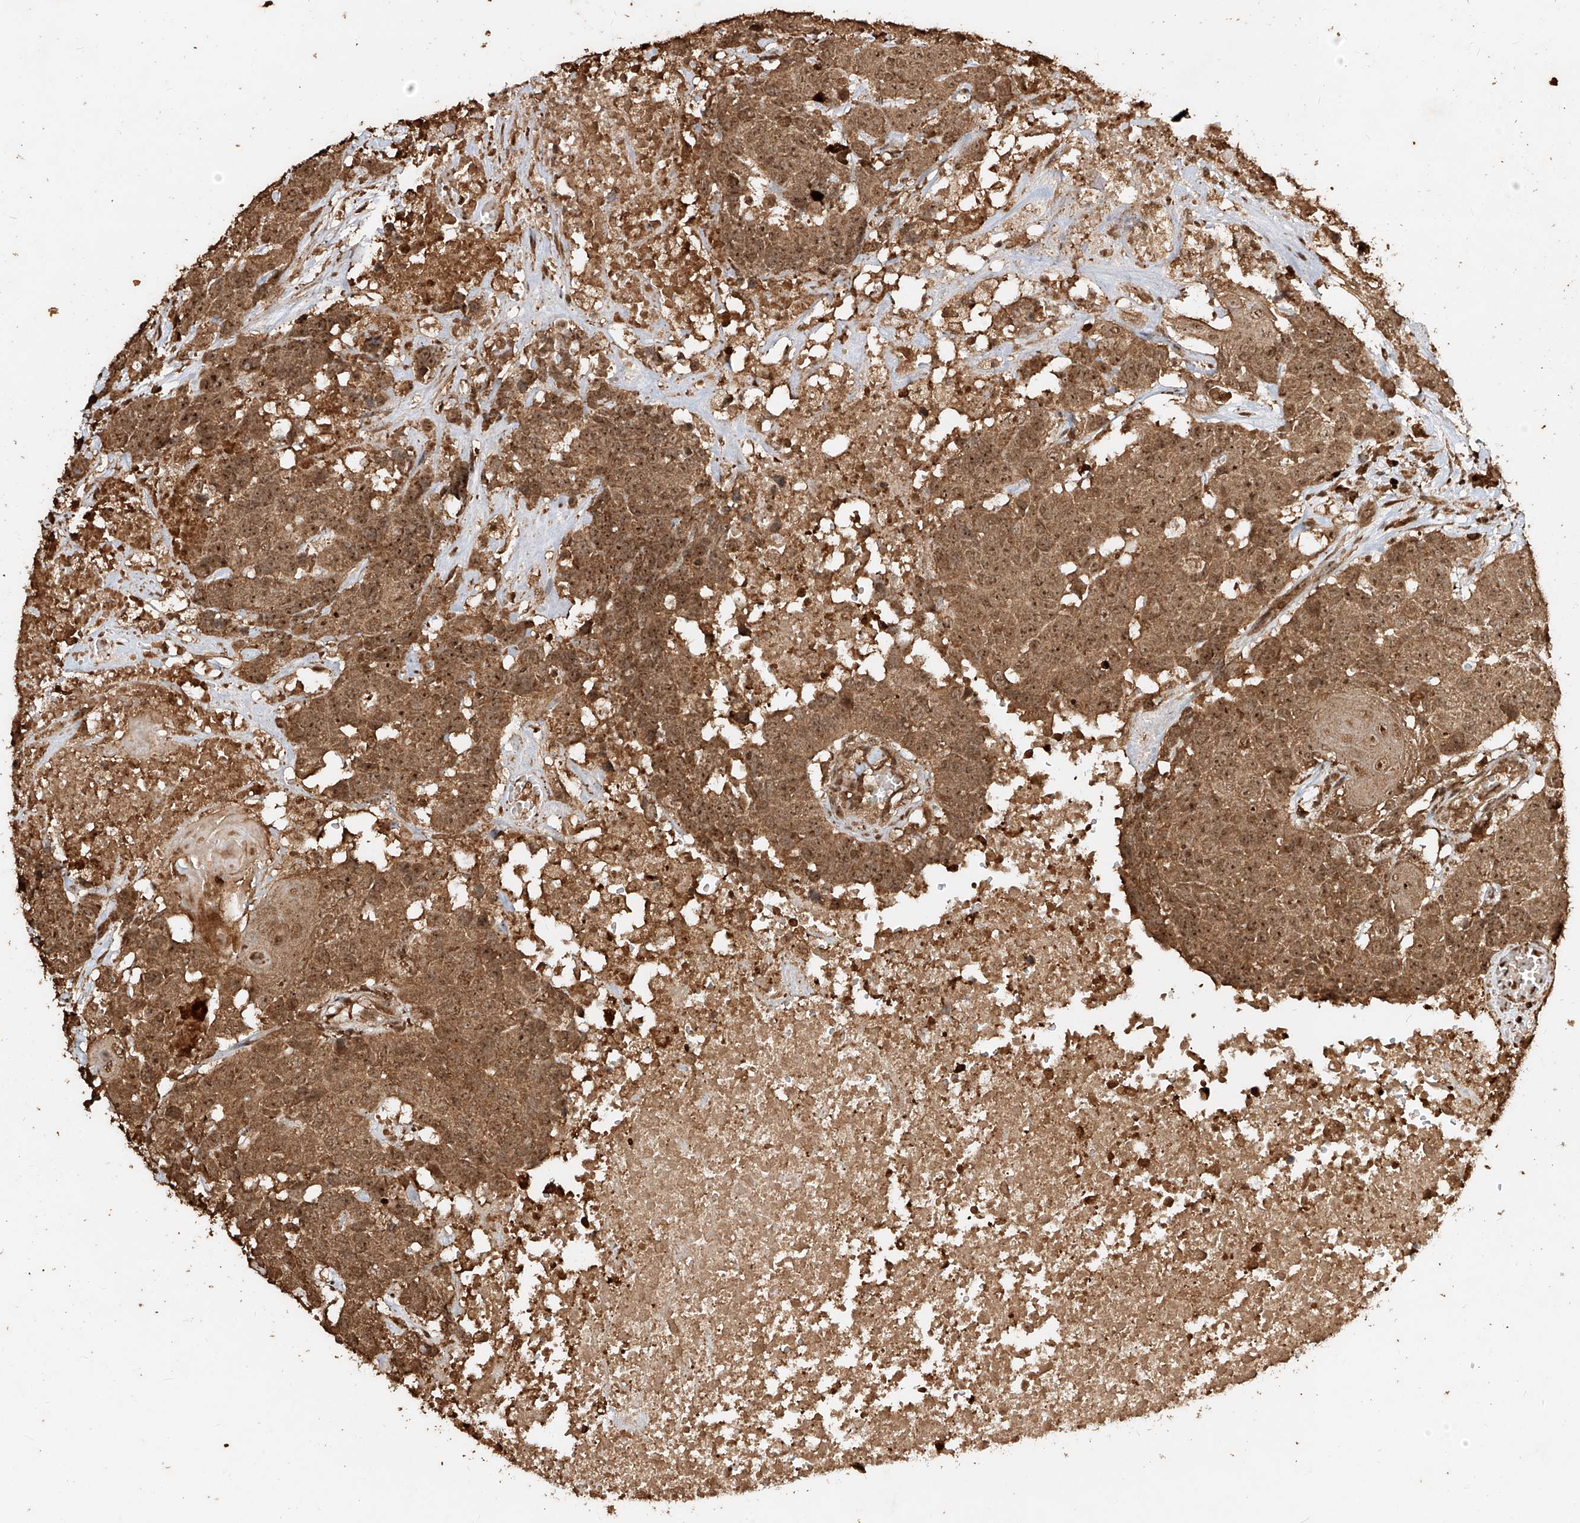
{"staining": {"intensity": "moderate", "quantity": ">75%", "location": "cytoplasmic/membranous,nuclear"}, "tissue": "head and neck cancer", "cell_type": "Tumor cells", "image_type": "cancer", "snomed": [{"axis": "morphology", "description": "Squamous cell carcinoma, NOS"}, {"axis": "topography", "description": "Head-Neck"}], "caption": "Protein expression analysis of head and neck cancer (squamous cell carcinoma) displays moderate cytoplasmic/membranous and nuclear expression in about >75% of tumor cells.", "gene": "ZNF660", "patient": {"sex": "male", "age": 66}}